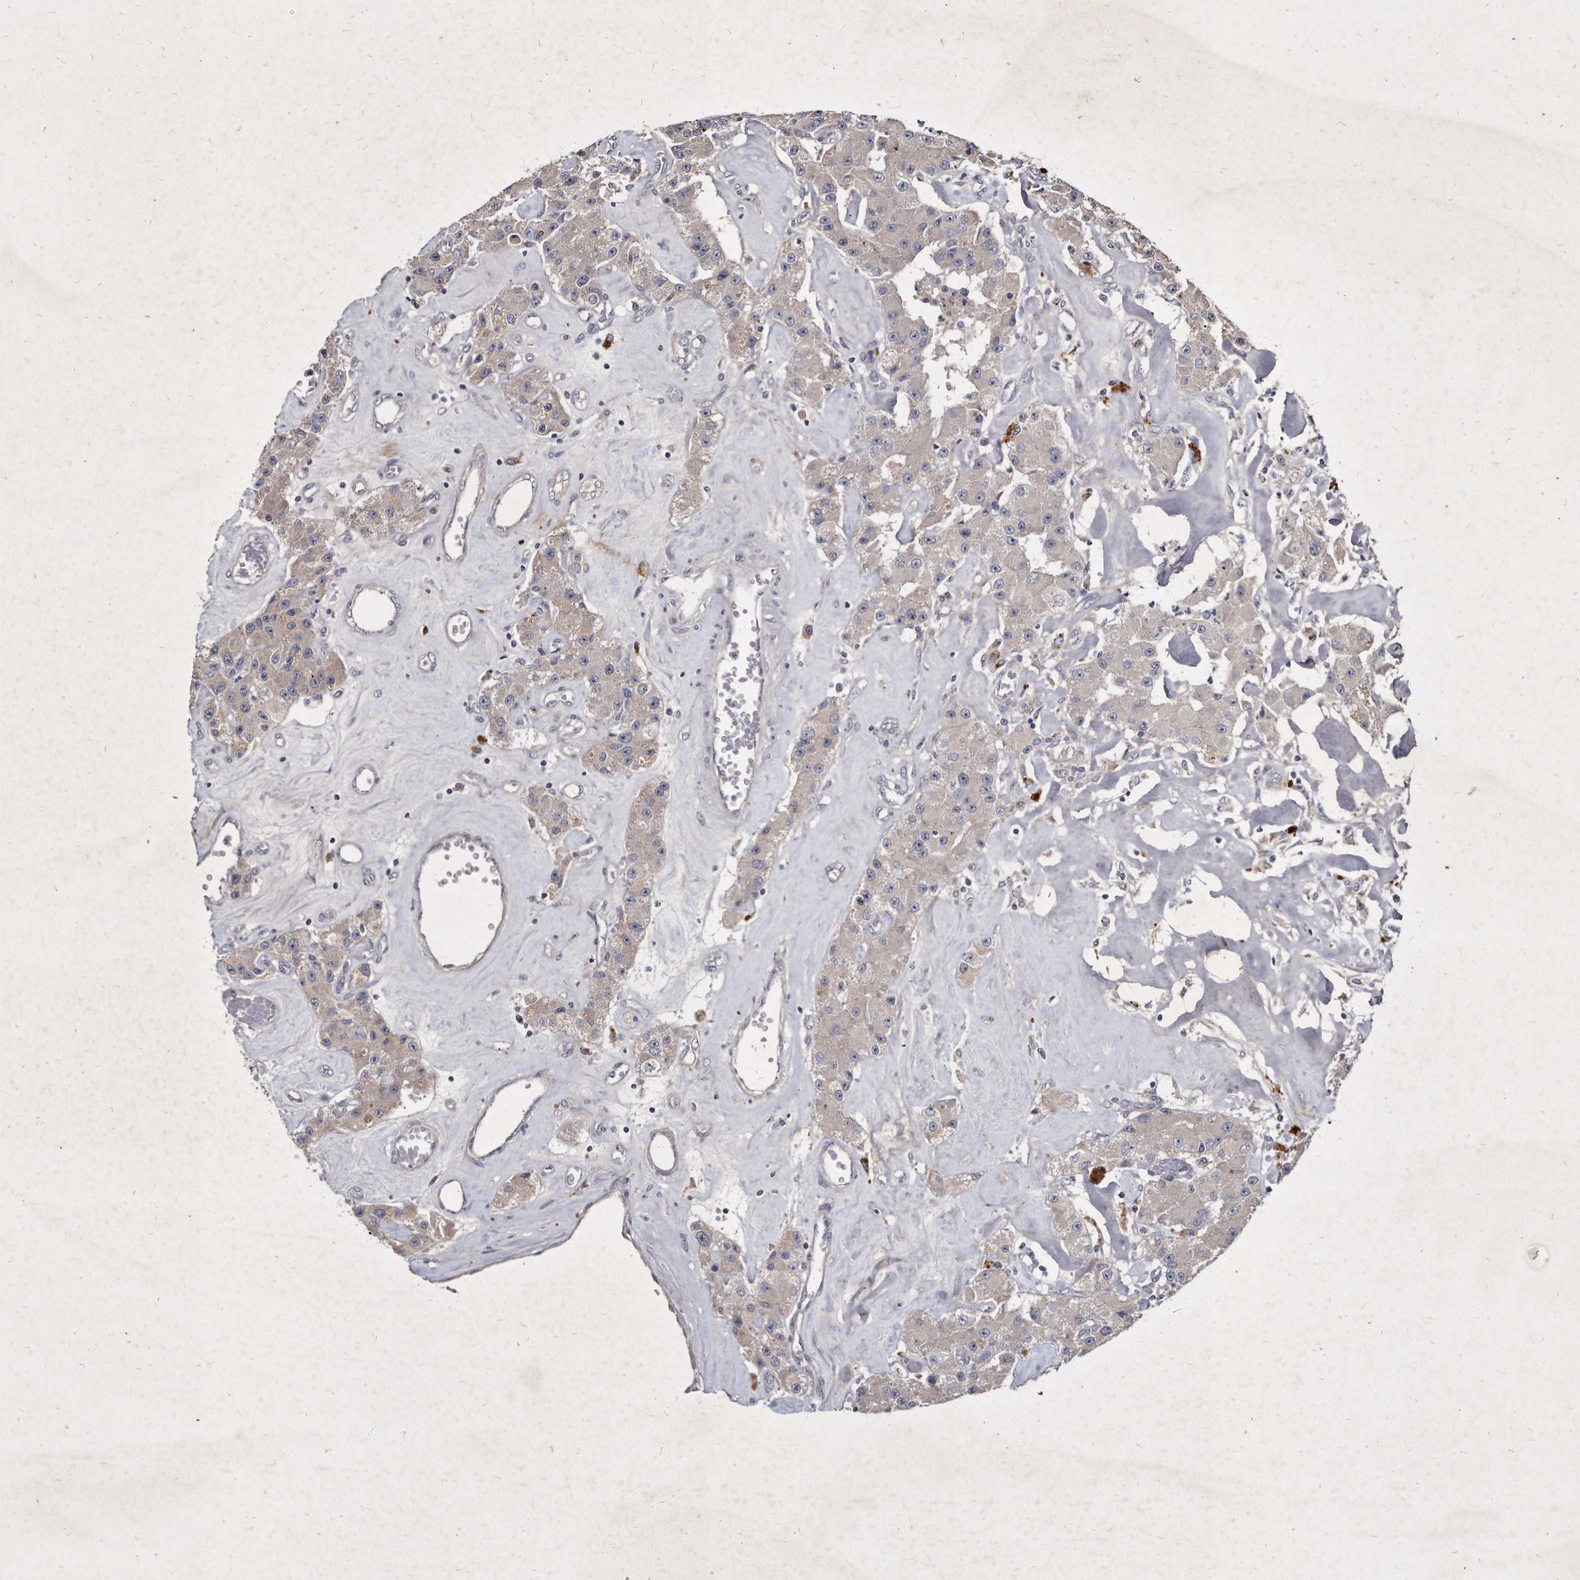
{"staining": {"intensity": "weak", "quantity": "25%-75%", "location": "cytoplasmic/membranous"}, "tissue": "carcinoid", "cell_type": "Tumor cells", "image_type": "cancer", "snomed": [{"axis": "morphology", "description": "Carcinoid, malignant, NOS"}, {"axis": "topography", "description": "Pancreas"}], "caption": "There is low levels of weak cytoplasmic/membranous positivity in tumor cells of malignant carcinoid, as demonstrated by immunohistochemical staining (brown color).", "gene": "KLHDC3", "patient": {"sex": "male", "age": 41}}